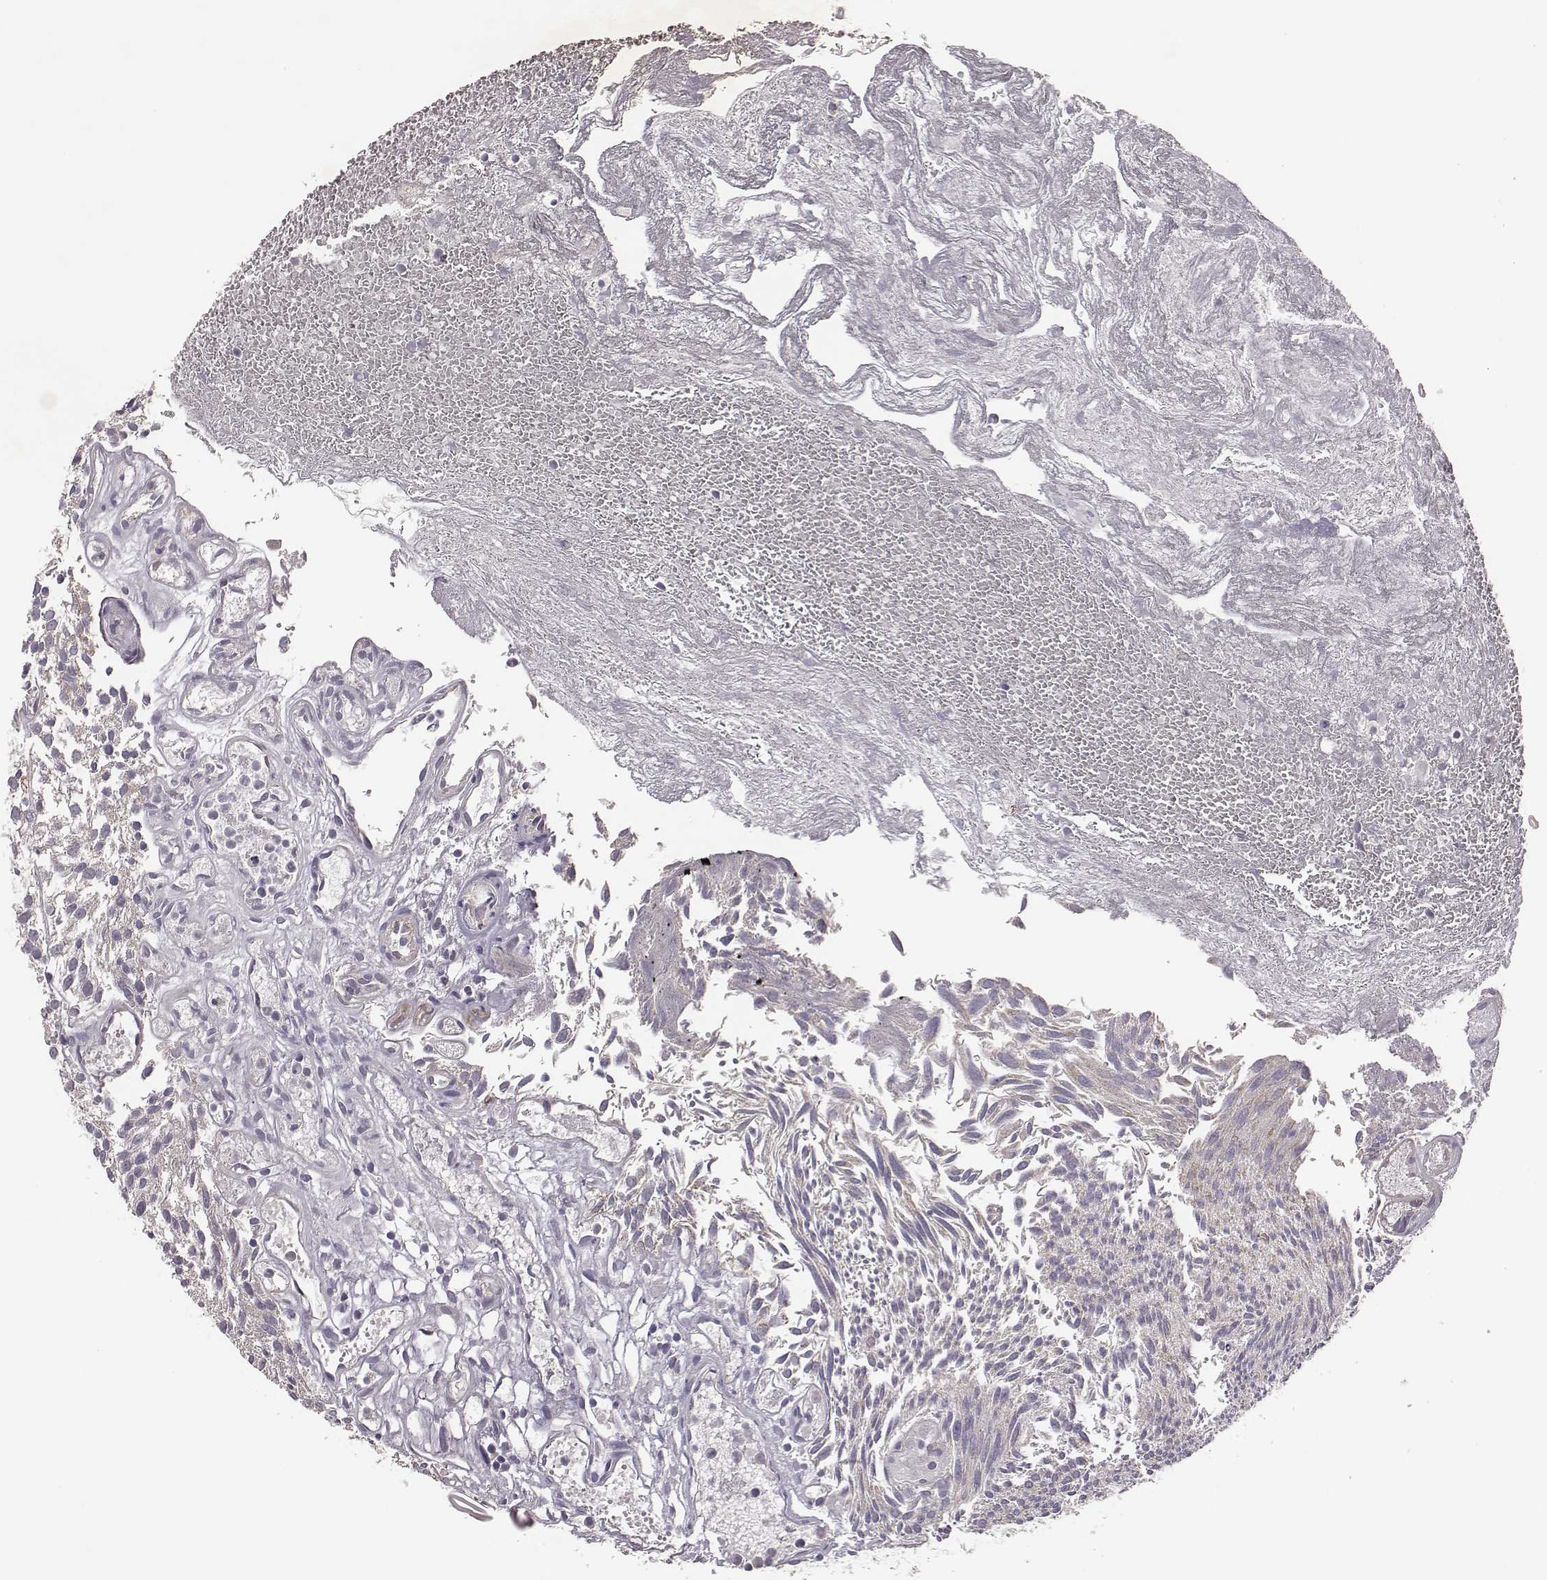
{"staining": {"intensity": "negative", "quantity": "none", "location": "none"}, "tissue": "urothelial cancer", "cell_type": "Tumor cells", "image_type": "cancer", "snomed": [{"axis": "morphology", "description": "Urothelial carcinoma, Low grade"}, {"axis": "topography", "description": "Urinary bladder"}], "caption": "A photomicrograph of human low-grade urothelial carcinoma is negative for staining in tumor cells. (DAB (3,3'-diaminobenzidine) immunohistochemistry visualized using brightfield microscopy, high magnification).", "gene": "SCARF1", "patient": {"sex": "male", "age": 79}}